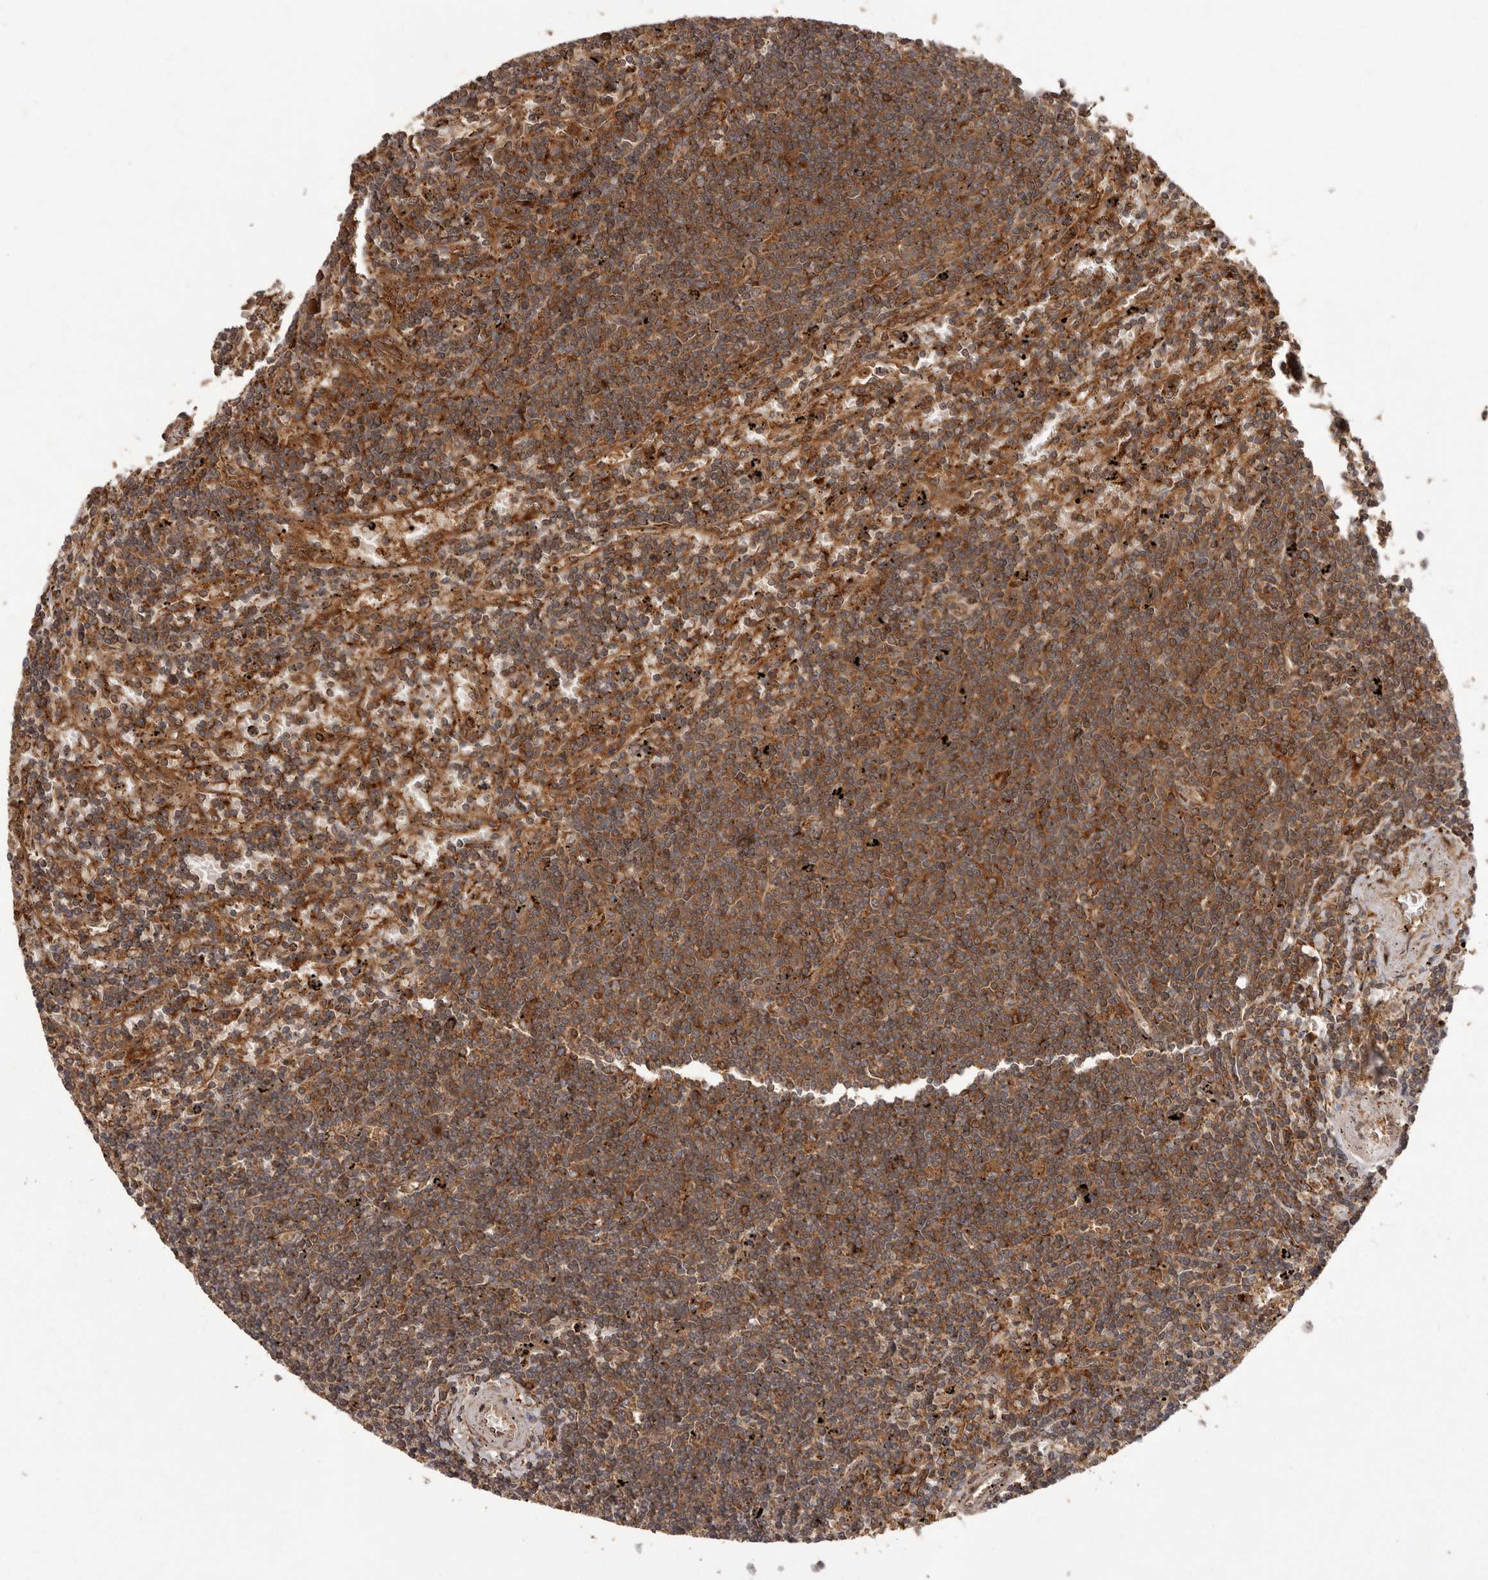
{"staining": {"intensity": "strong", "quantity": ">75%", "location": "cytoplasmic/membranous"}, "tissue": "lymphoma", "cell_type": "Tumor cells", "image_type": "cancer", "snomed": [{"axis": "morphology", "description": "Malignant lymphoma, non-Hodgkin's type, Low grade"}, {"axis": "topography", "description": "Spleen"}], "caption": "Malignant lymphoma, non-Hodgkin's type (low-grade) stained for a protein (brown) demonstrates strong cytoplasmic/membranous positive staining in about >75% of tumor cells.", "gene": "SLC22A3", "patient": {"sex": "male", "age": 76}}